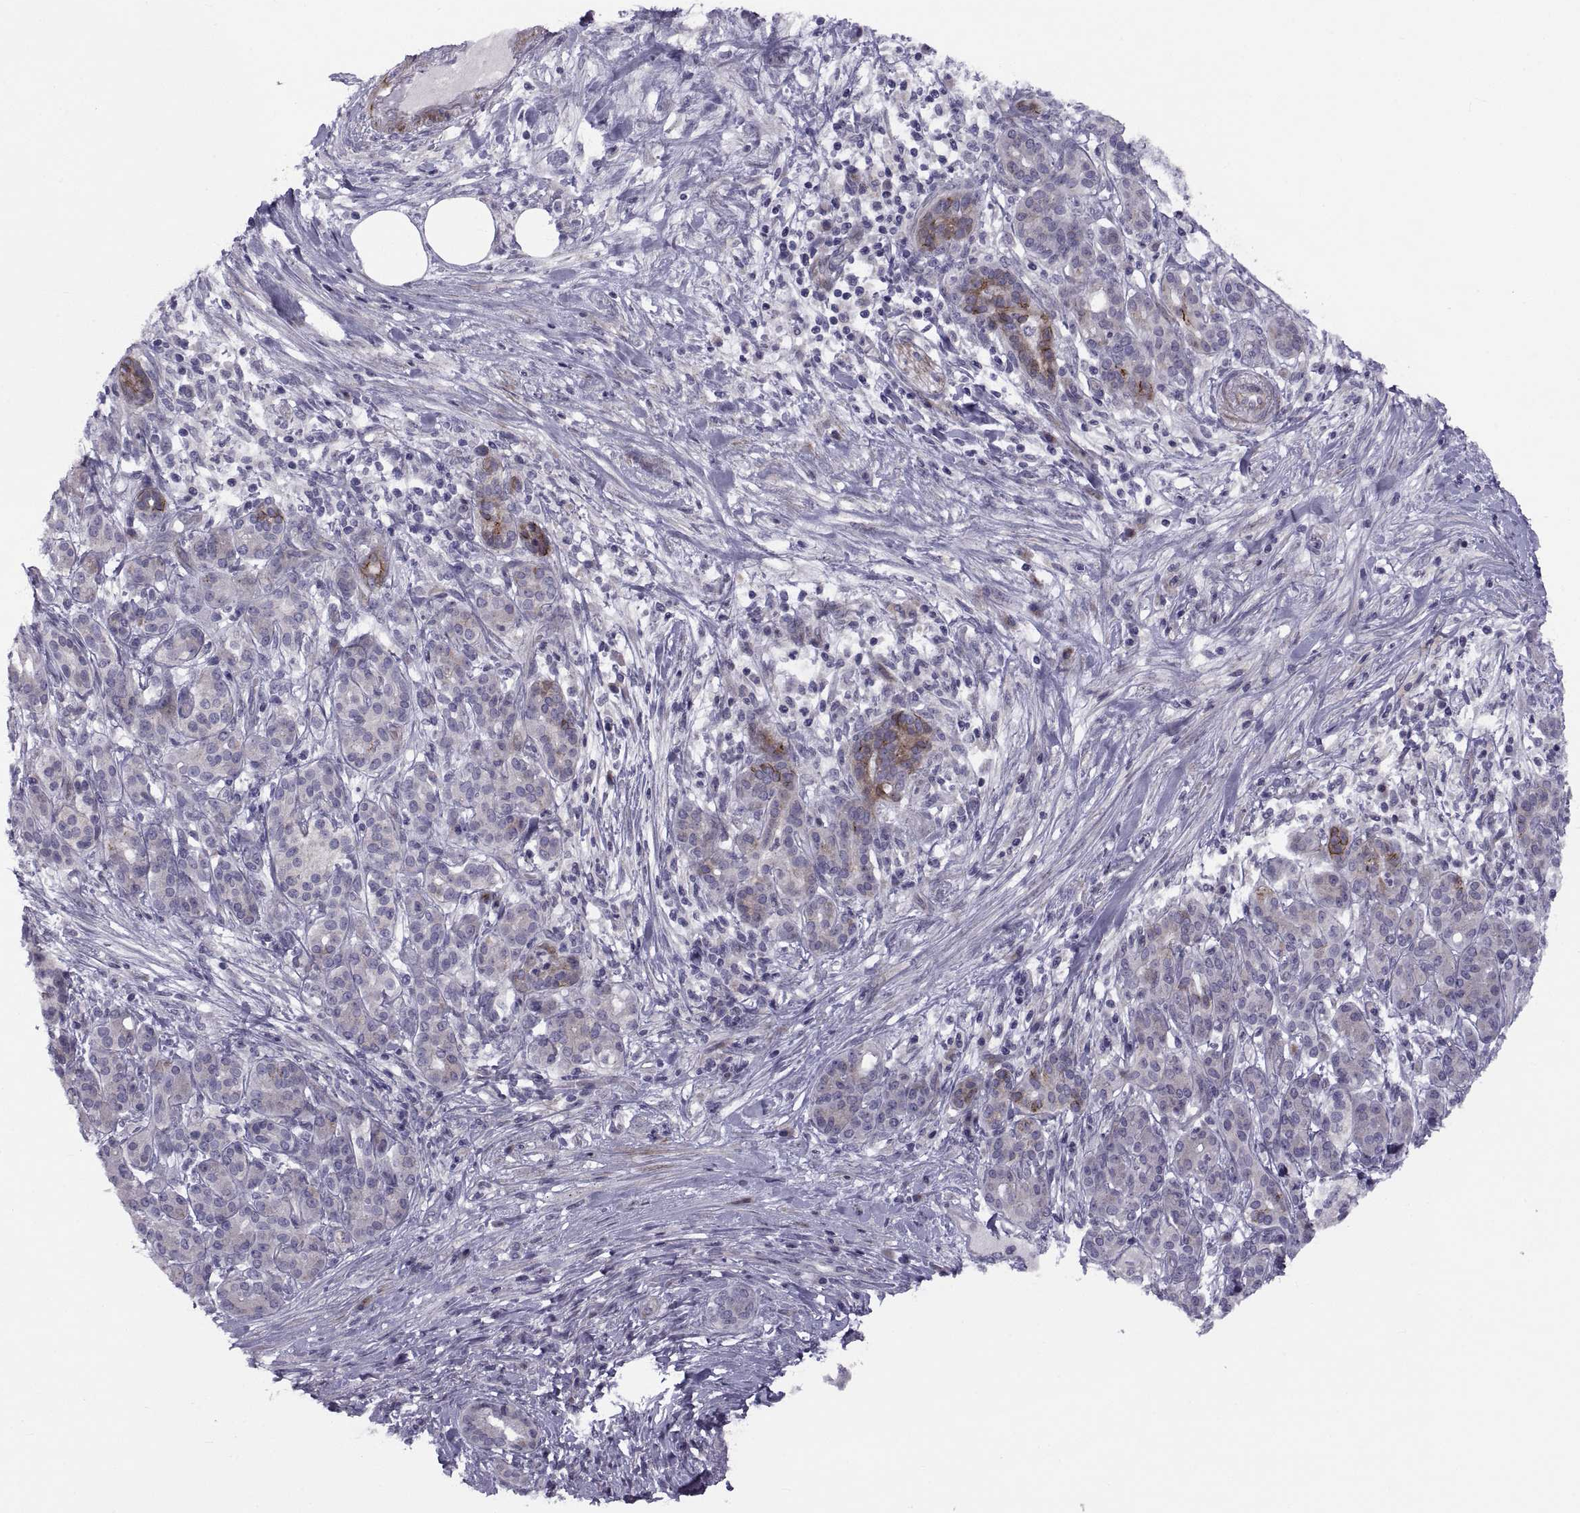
{"staining": {"intensity": "strong", "quantity": "<25%", "location": "cytoplasmic/membranous"}, "tissue": "pancreatic cancer", "cell_type": "Tumor cells", "image_type": "cancer", "snomed": [{"axis": "morphology", "description": "Adenocarcinoma, NOS"}, {"axis": "topography", "description": "Pancreas"}], "caption": "The immunohistochemical stain highlights strong cytoplasmic/membranous positivity in tumor cells of pancreatic adenocarcinoma tissue. (DAB IHC, brown staining for protein, blue staining for nuclei).", "gene": "TMEM158", "patient": {"sex": "male", "age": 44}}